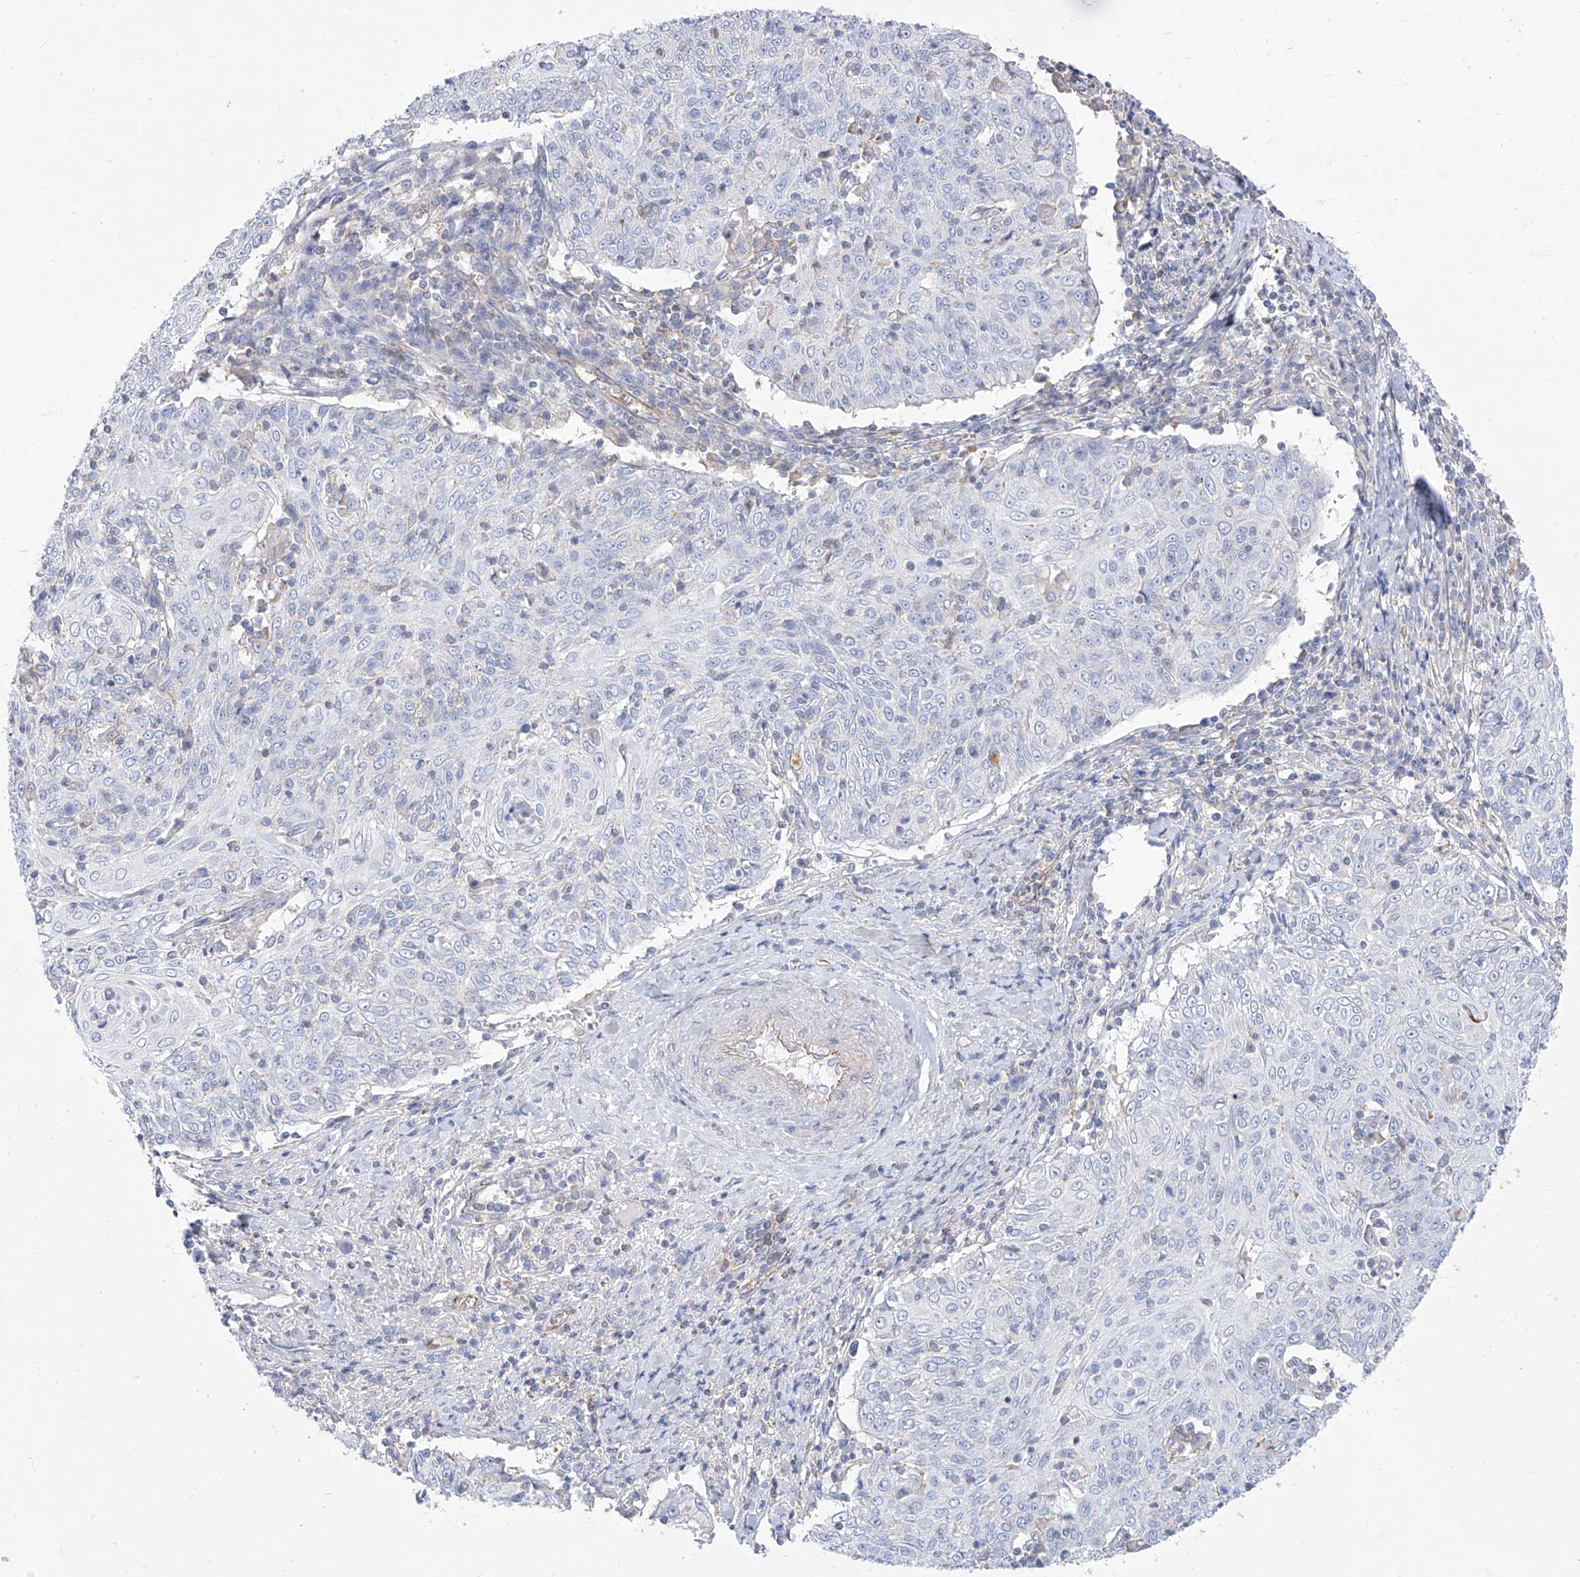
{"staining": {"intensity": "negative", "quantity": "none", "location": "none"}, "tissue": "cervical cancer", "cell_type": "Tumor cells", "image_type": "cancer", "snomed": [{"axis": "morphology", "description": "Squamous cell carcinoma, NOS"}, {"axis": "topography", "description": "Cervix"}], "caption": "IHC photomicrograph of human cervical squamous cell carcinoma stained for a protein (brown), which exhibits no staining in tumor cells. (Brightfield microscopy of DAB immunohistochemistry (IHC) at high magnification).", "gene": "C1orf74", "patient": {"sex": "female", "age": 48}}